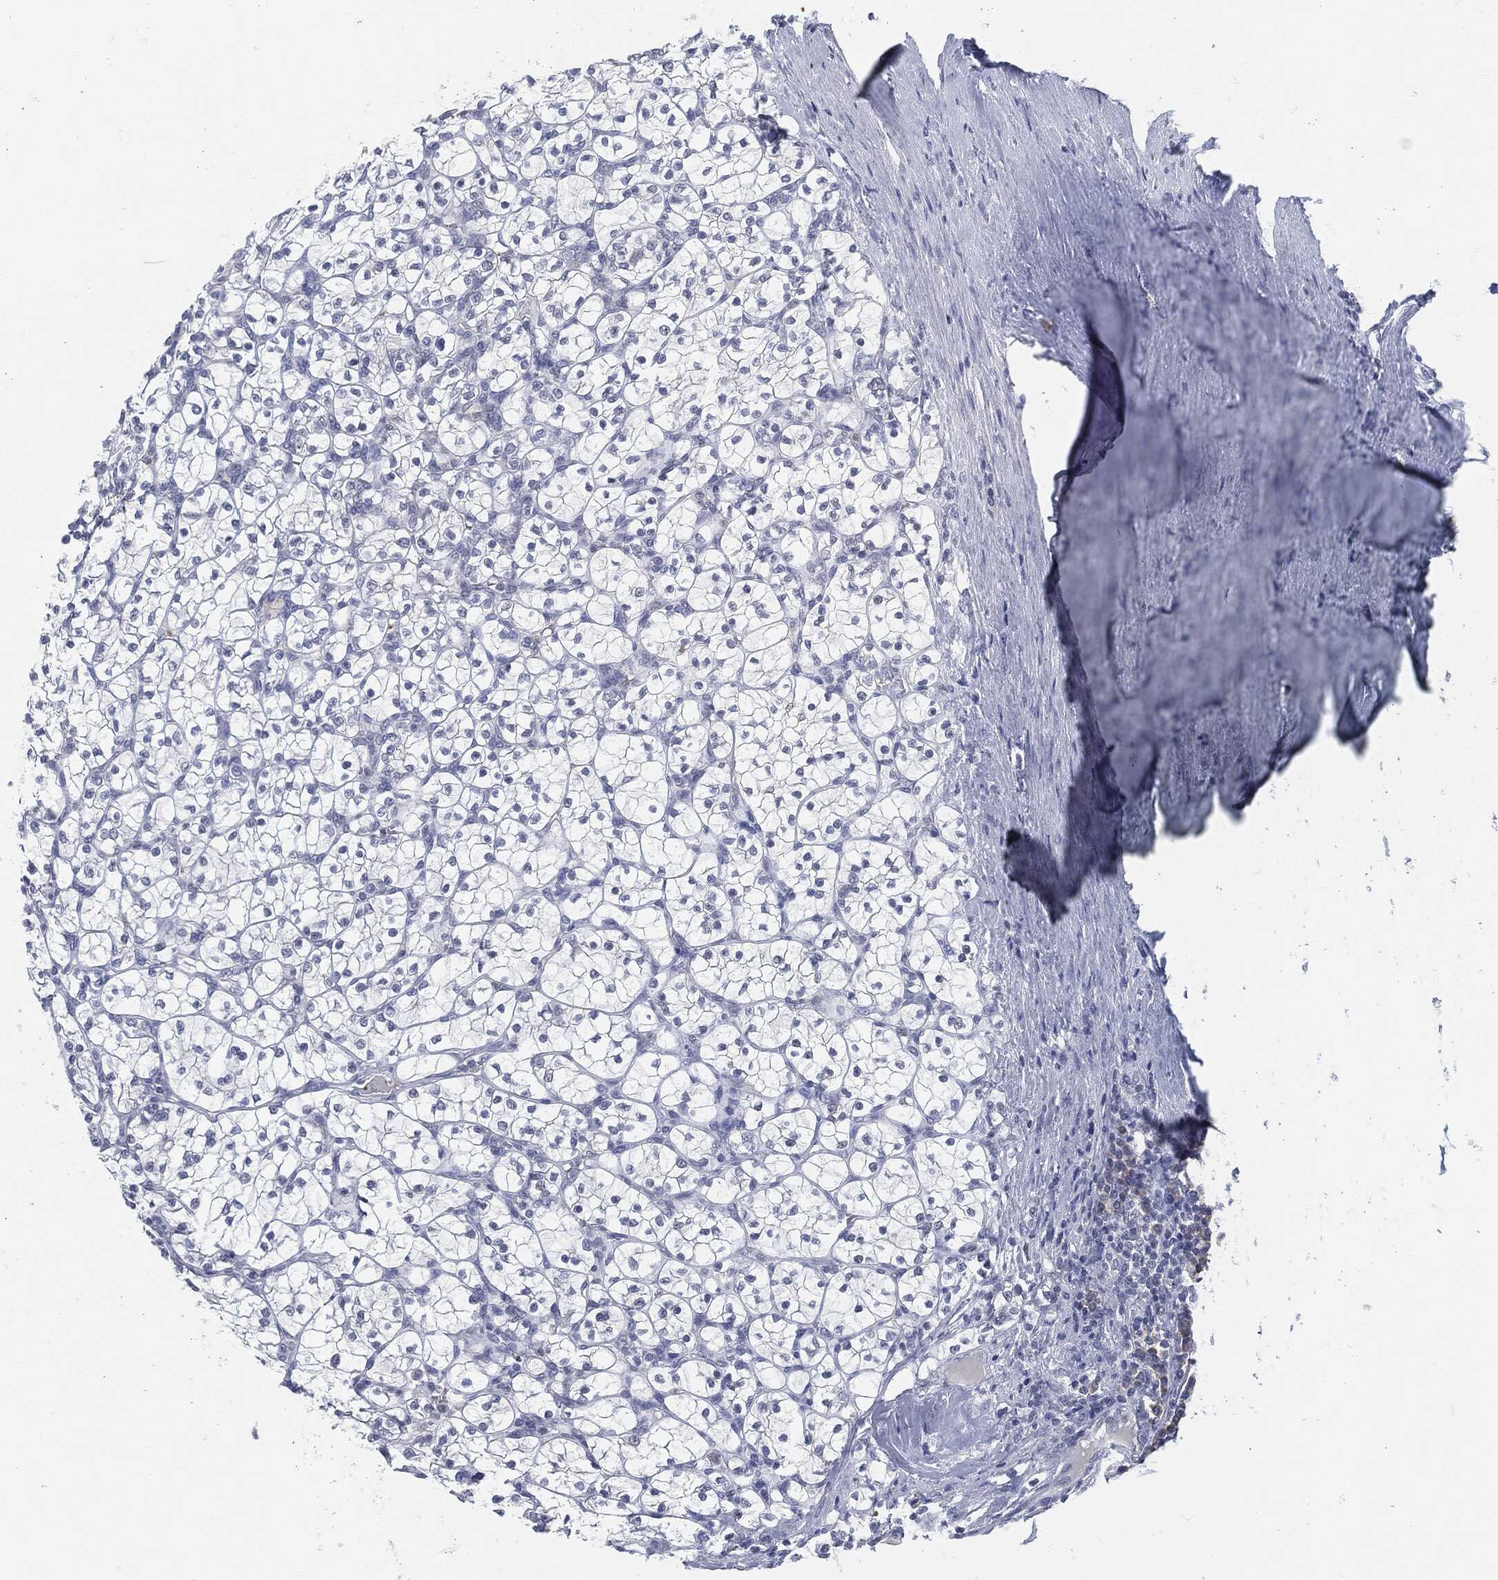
{"staining": {"intensity": "negative", "quantity": "none", "location": "none"}, "tissue": "renal cancer", "cell_type": "Tumor cells", "image_type": "cancer", "snomed": [{"axis": "morphology", "description": "Adenocarcinoma, NOS"}, {"axis": "topography", "description": "Kidney"}], "caption": "IHC image of neoplastic tissue: renal cancer (adenocarcinoma) stained with DAB (3,3'-diaminobenzidine) demonstrates no significant protein expression in tumor cells.", "gene": "PROM1", "patient": {"sex": "female", "age": 89}}